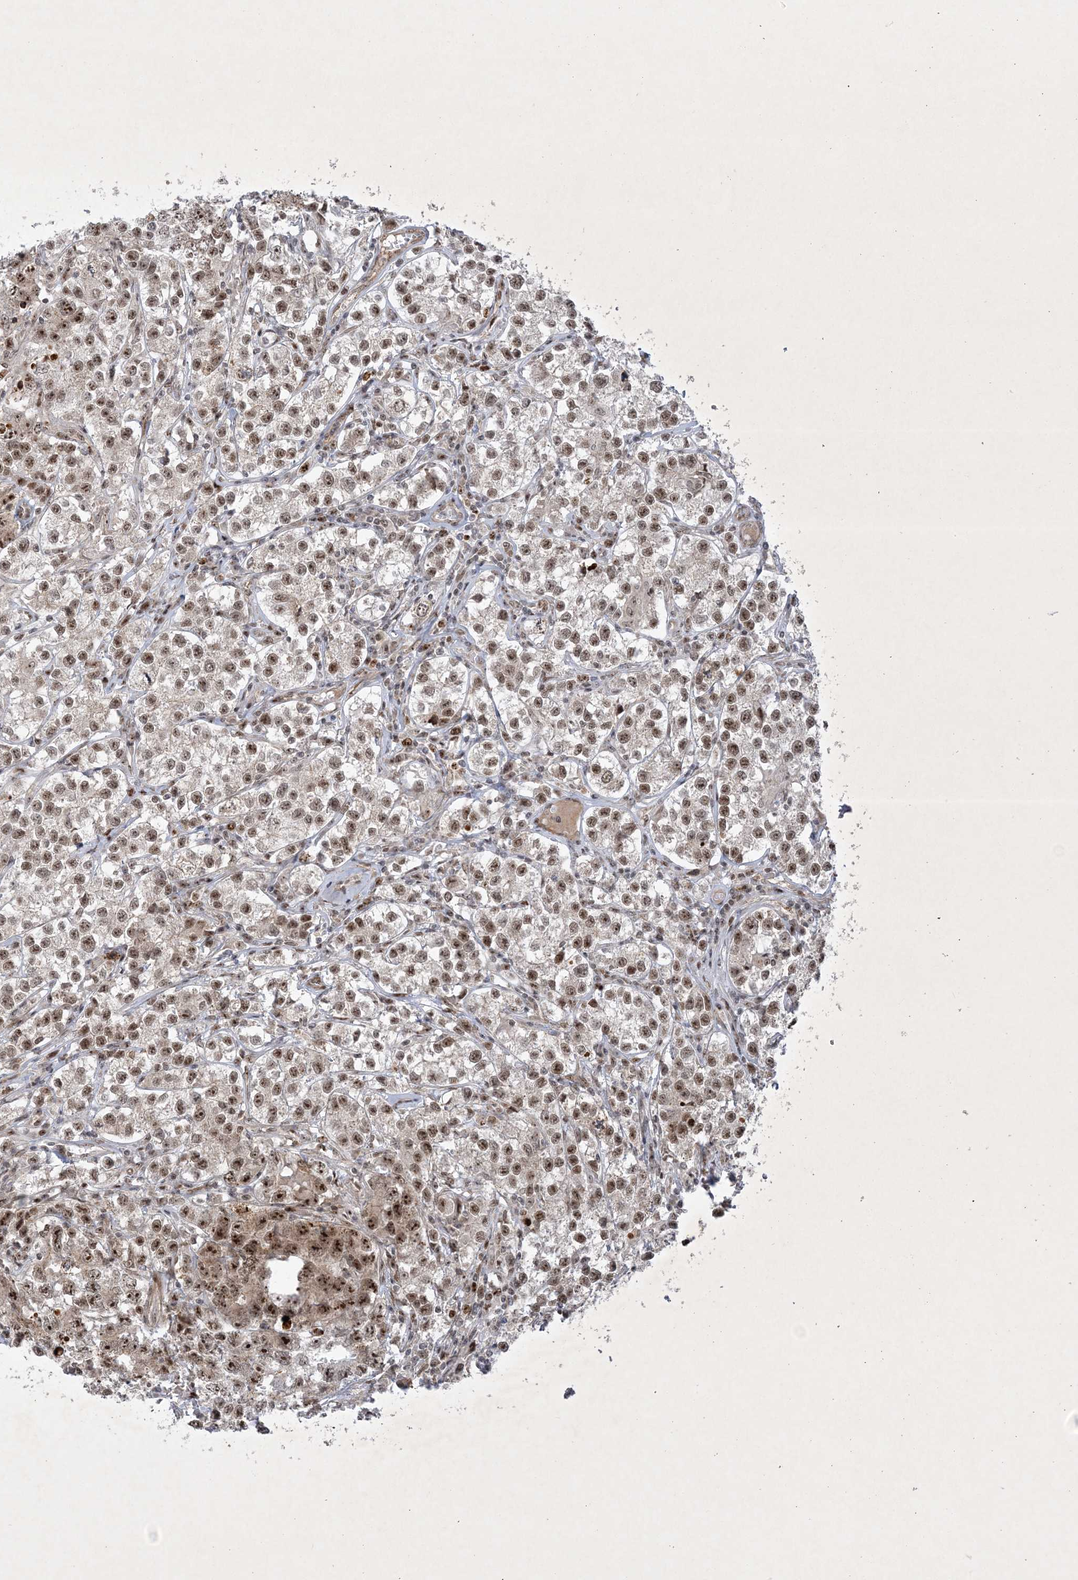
{"staining": {"intensity": "strong", "quantity": "25%-75%", "location": "cytoplasmic/membranous,nuclear"}, "tissue": "testis cancer", "cell_type": "Tumor cells", "image_type": "cancer", "snomed": [{"axis": "morphology", "description": "Seminoma, NOS"}, {"axis": "morphology", "description": "Carcinoma, Embryonal, NOS"}, {"axis": "topography", "description": "Testis"}], "caption": "The immunohistochemical stain shows strong cytoplasmic/membranous and nuclear staining in tumor cells of seminoma (testis) tissue. The staining was performed using DAB (3,3'-diaminobenzidine) to visualize the protein expression in brown, while the nuclei were stained in blue with hematoxylin (Magnification: 20x).", "gene": "NPM3", "patient": {"sex": "male", "age": 43}}